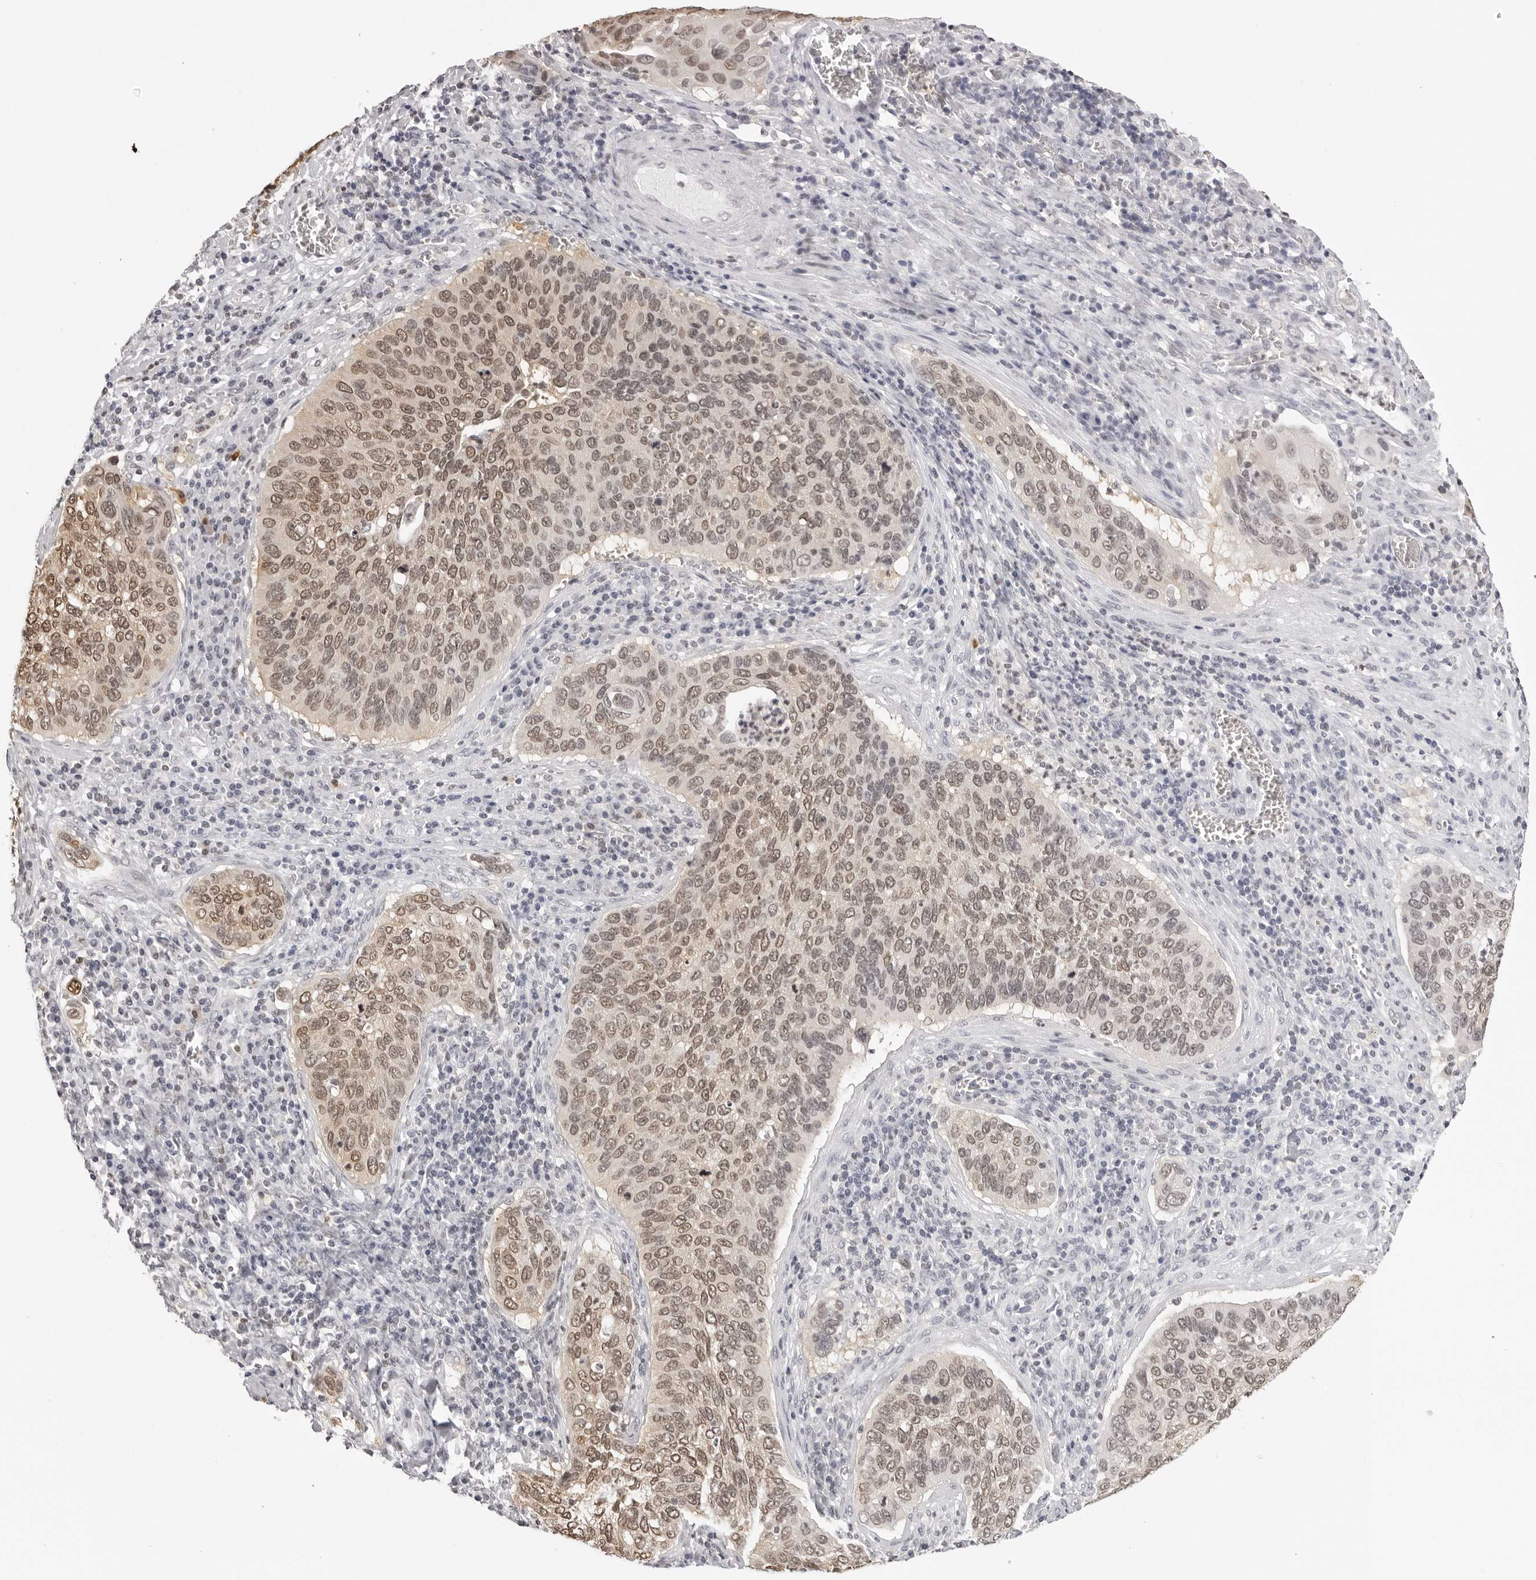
{"staining": {"intensity": "moderate", "quantity": ">75%", "location": "nuclear"}, "tissue": "cervical cancer", "cell_type": "Tumor cells", "image_type": "cancer", "snomed": [{"axis": "morphology", "description": "Squamous cell carcinoma, NOS"}, {"axis": "topography", "description": "Cervix"}], "caption": "Tumor cells reveal moderate nuclear staining in about >75% of cells in cervical cancer.", "gene": "HSPA4", "patient": {"sex": "female", "age": 53}}